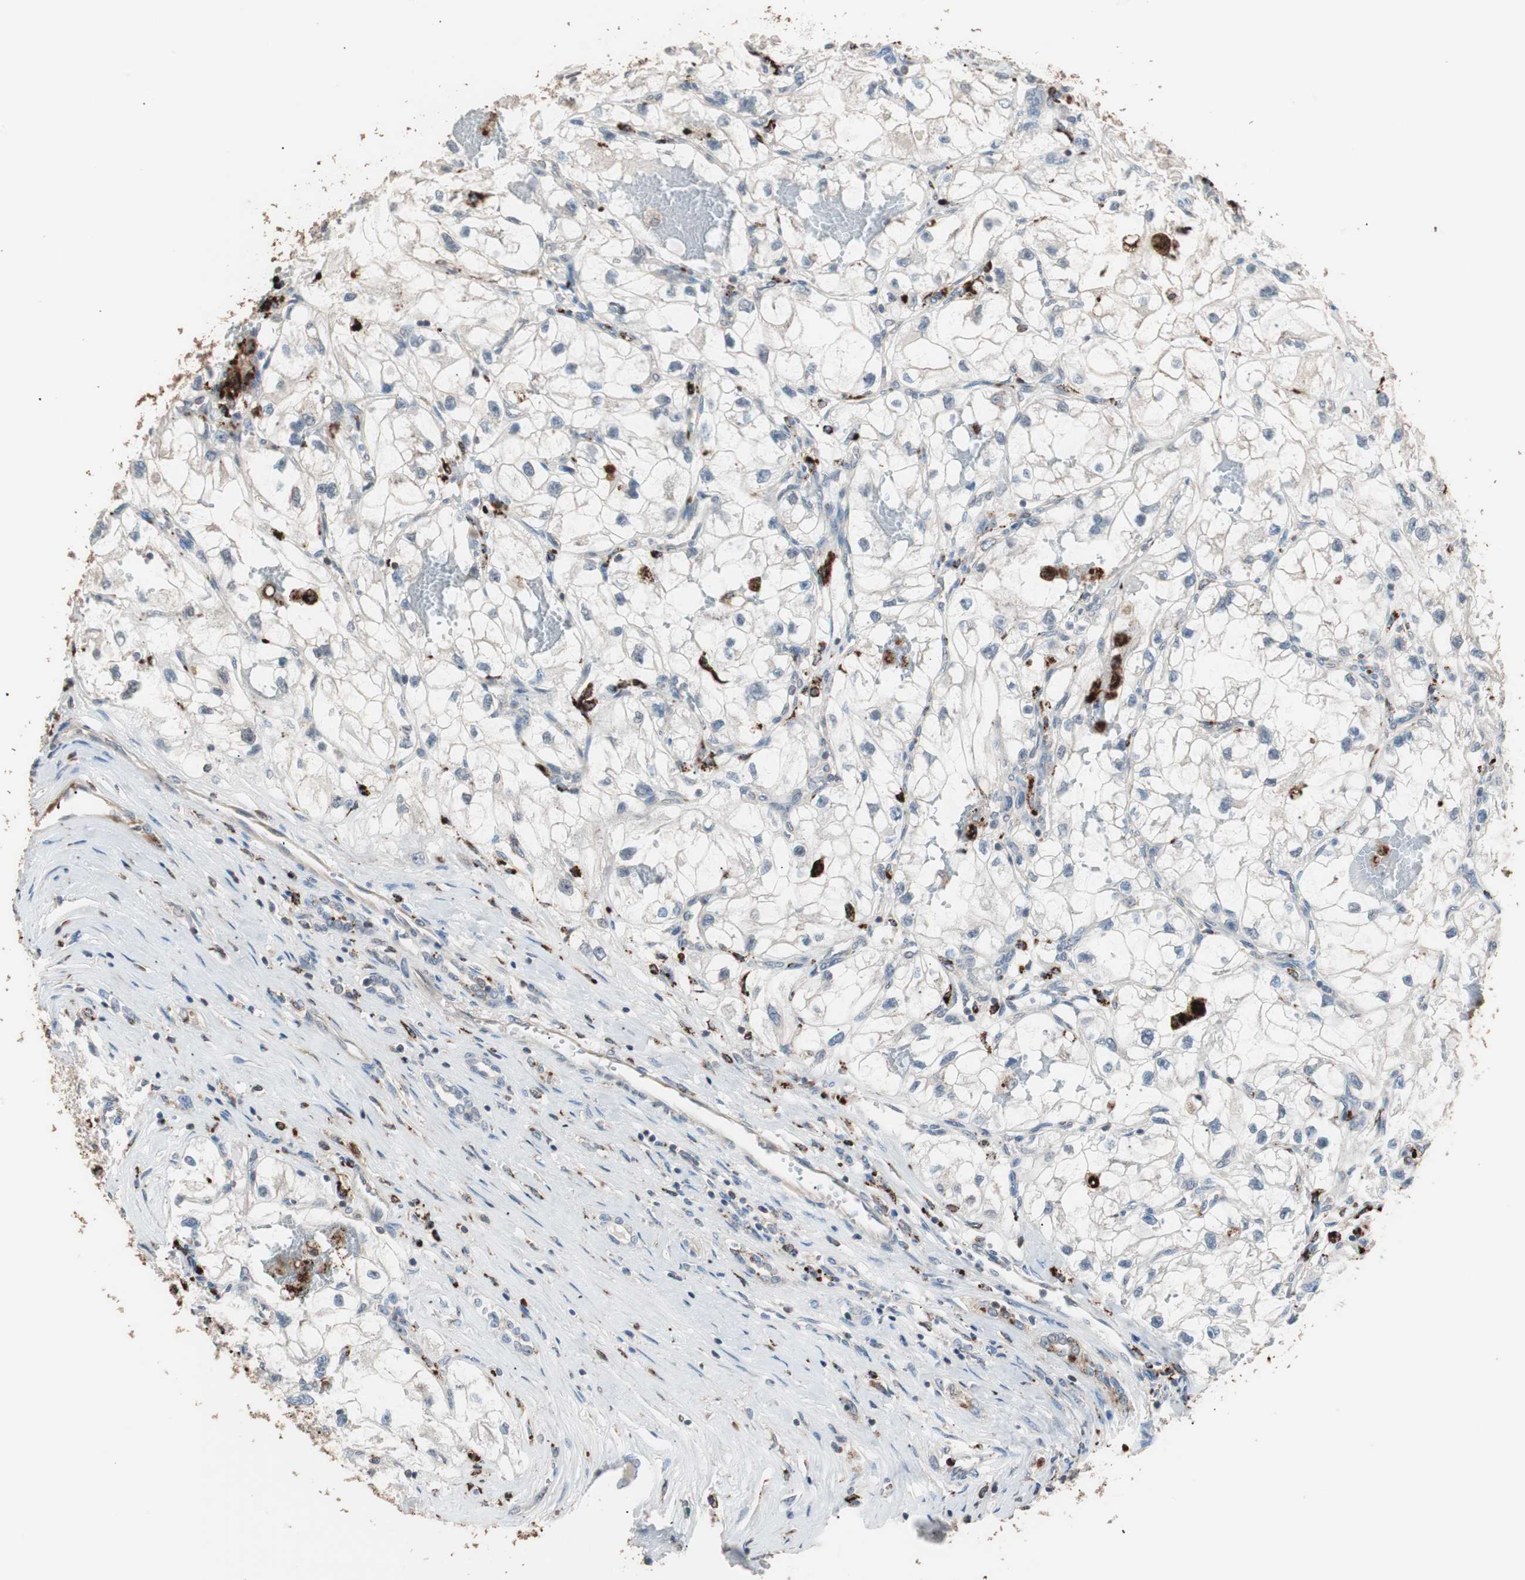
{"staining": {"intensity": "negative", "quantity": "none", "location": "none"}, "tissue": "renal cancer", "cell_type": "Tumor cells", "image_type": "cancer", "snomed": [{"axis": "morphology", "description": "Adenocarcinoma, NOS"}, {"axis": "topography", "description": "Kidney"}], "caption": "This micrograph is of adenocarcinoma (renal) stained with immunohistochemistry (IHC) to label a protein in brown with the nuclei are counter-stained blue. There is no positivity in tumor cells.", "gene": "CCT3", "patient": {"sex": "female", "age": 70}}